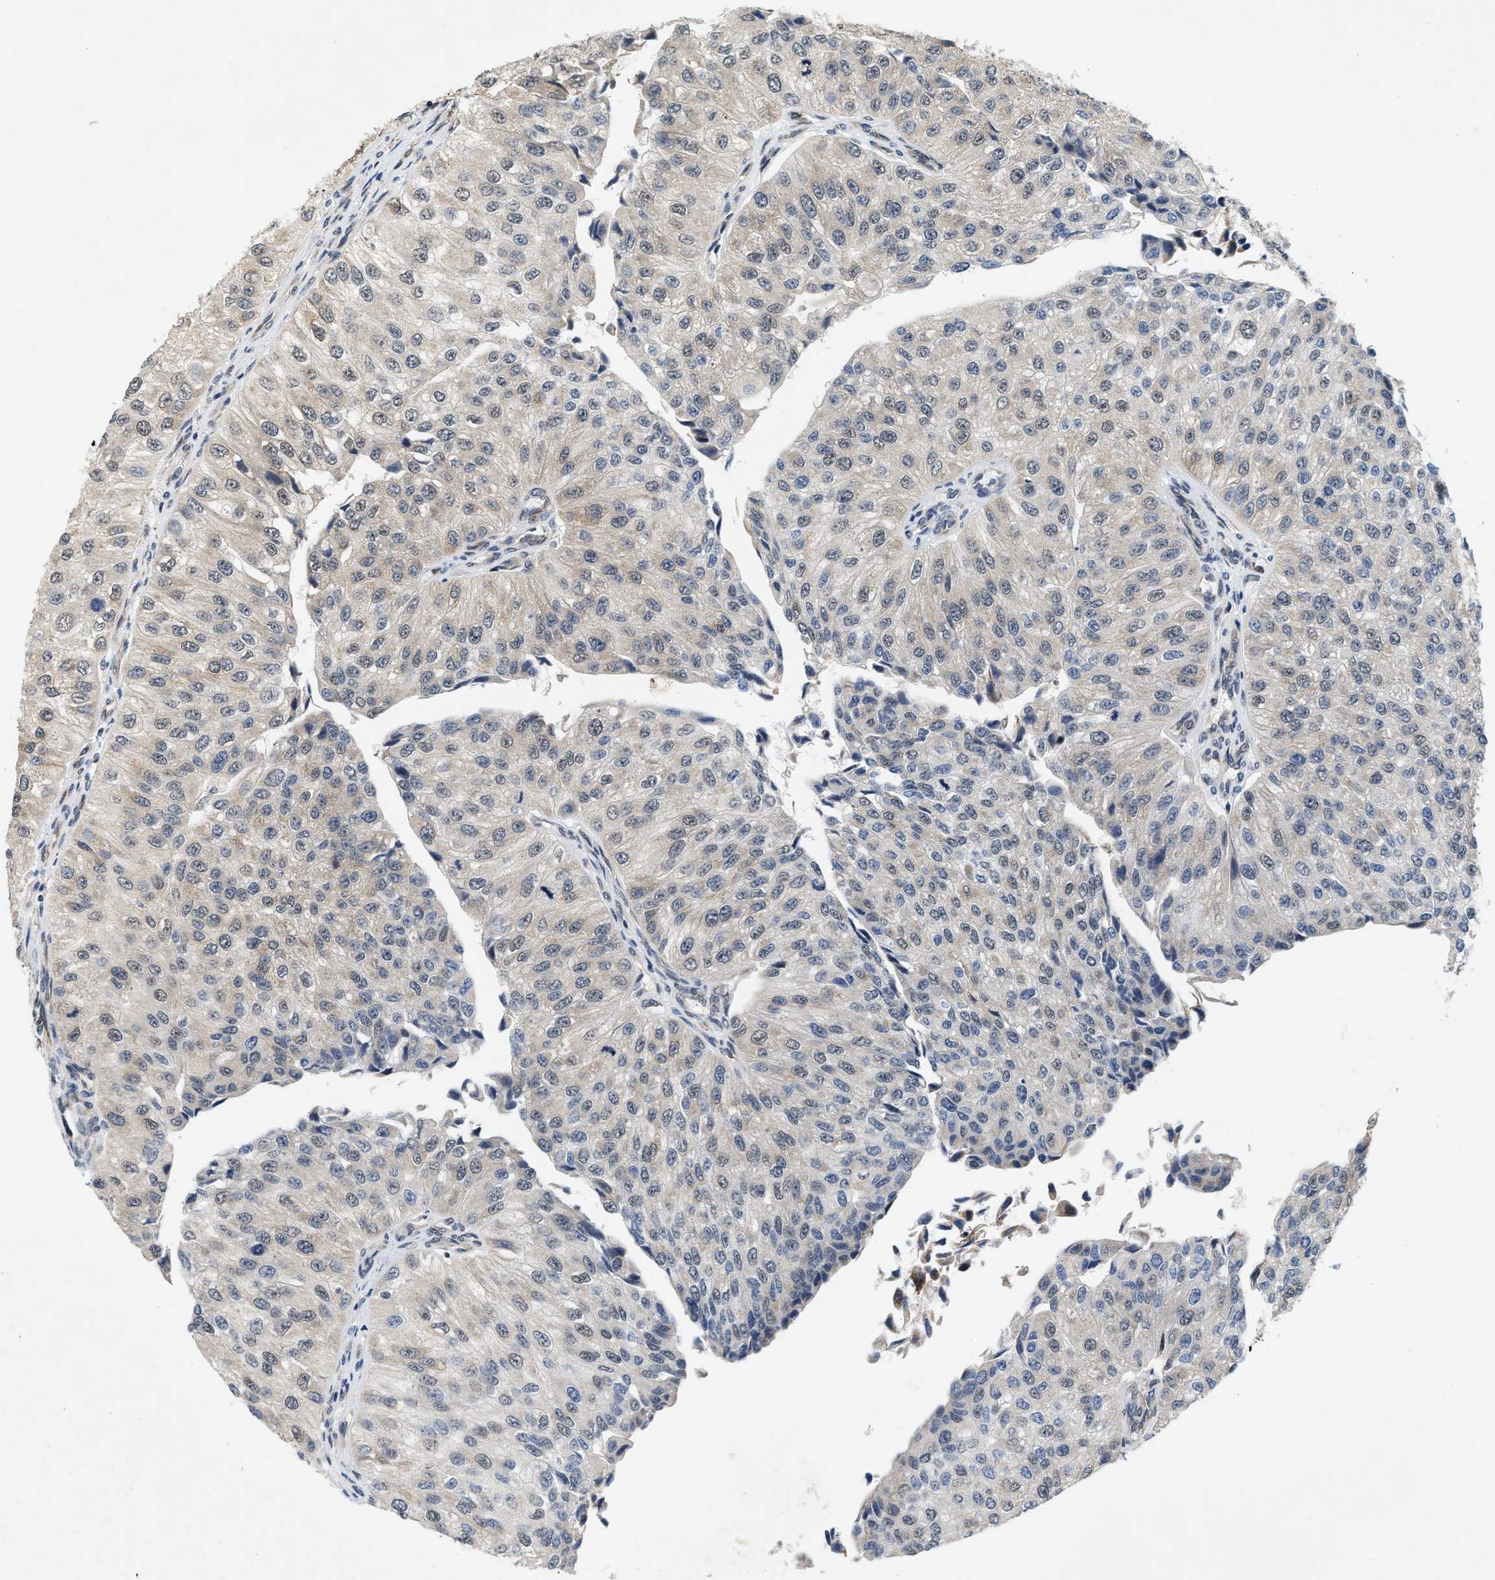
{"staining": {"intensity": "weak", "quantity": "<25%", "location": "cytoplasmic/membranous"}, "tissue": "urothelial cancer", "cell_type": "Tumor cells", "image_type": "cancer", "snomed": [{"axis": "morphology", "description": "Urothelial carcinoma, High grade"}, {"axis": "topography", "description": "Kidney"}, {"axis": "topography", "description": "Urinary bladder"}], "caption": "An IHC micrograph of urothelial cancer is shown. There is no staining in tumor cells of urothelial cancer.", "gene": "GIGYF1", "patient": {"sex": "male", "age": 77}}